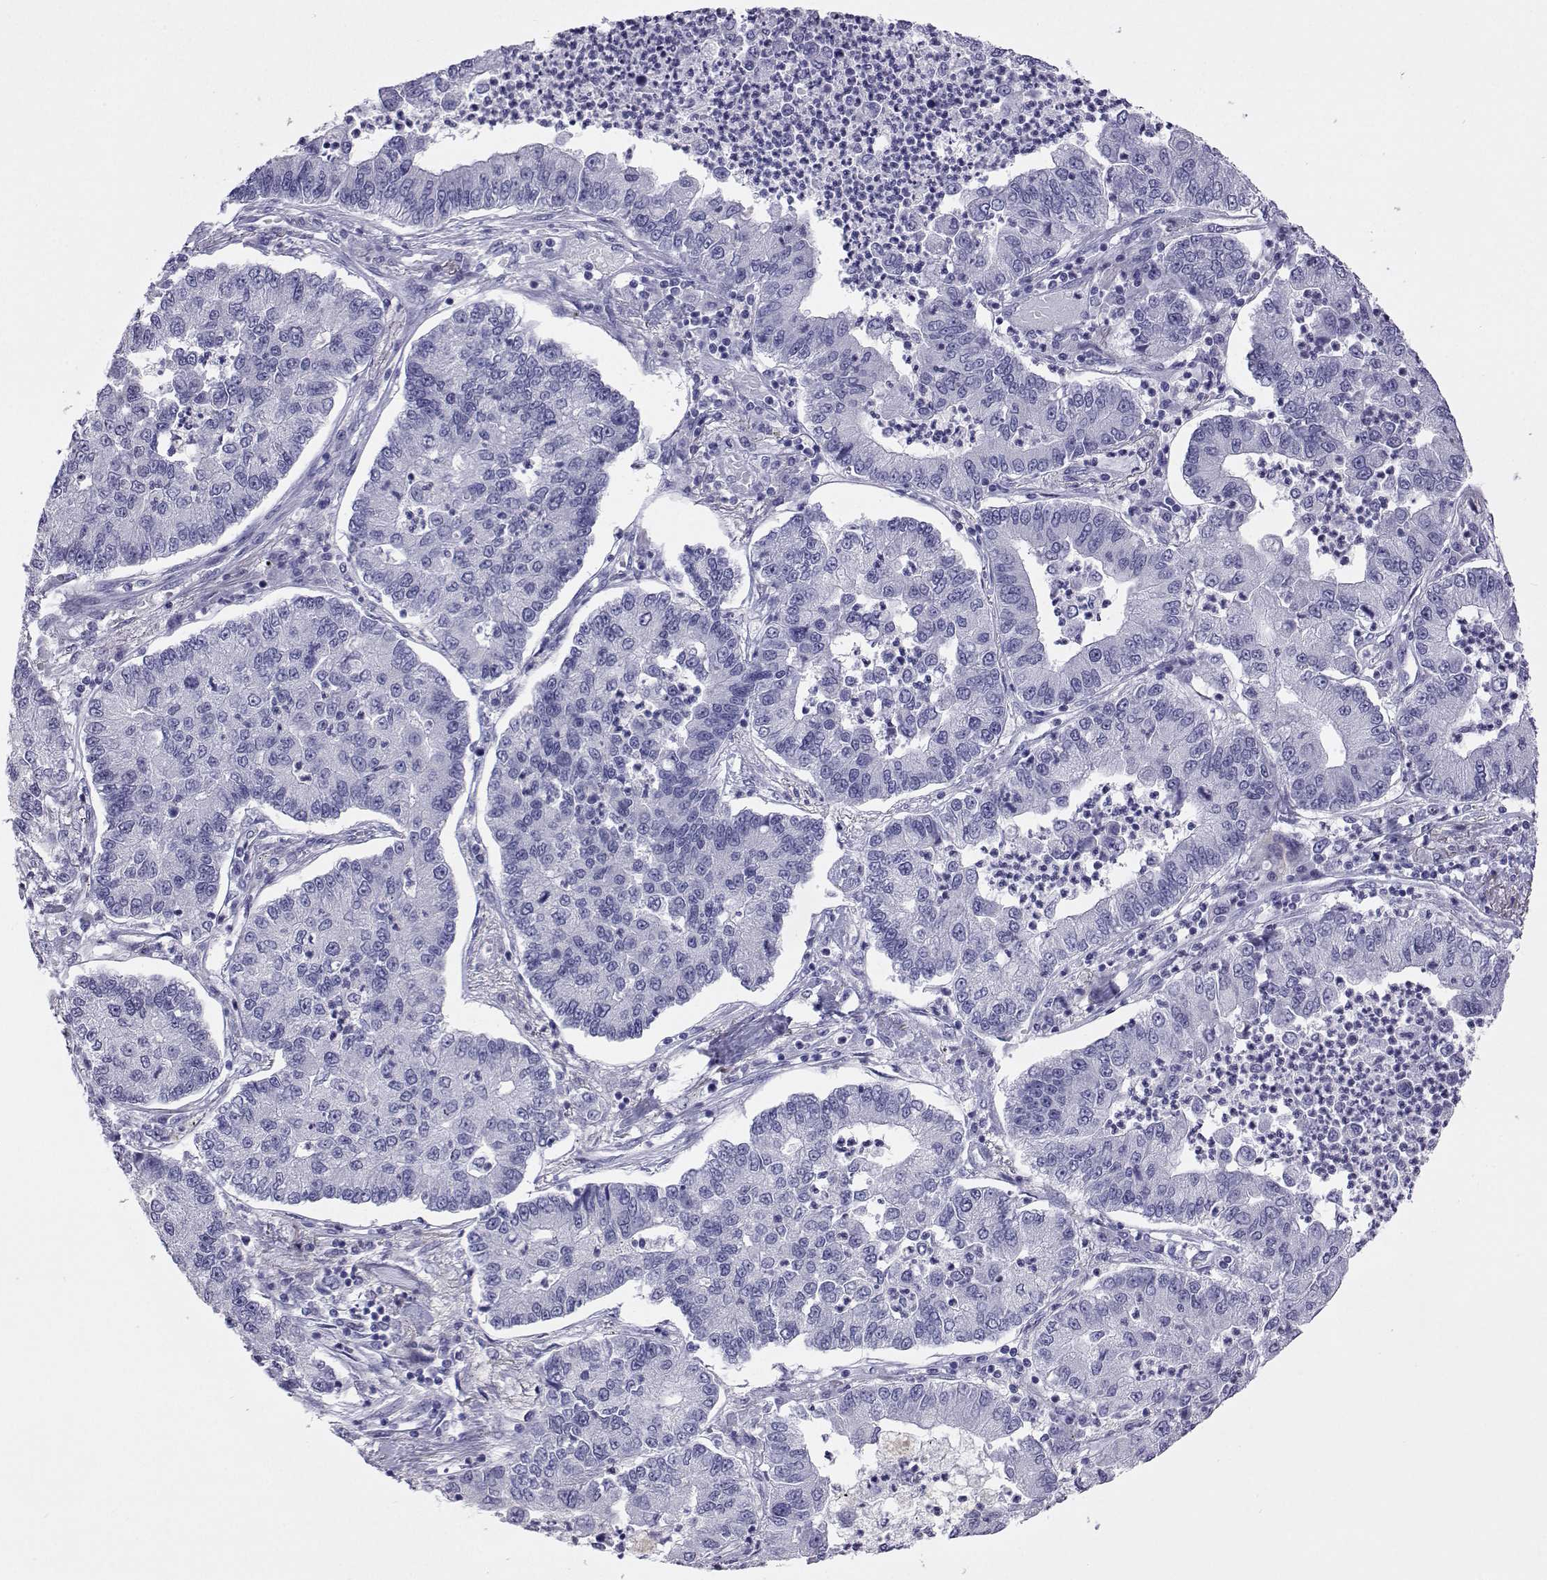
{"staining": {"intensity": "negative", "quantity": "none", "location": "none"}, "tissue": "lung cancer", "cell_type": "Tumor cells", "image_type": "cancer", "snomed": [{"axis": "morphology", "description": "Adenocarcinoma, NOS"}, {"axis": "topography", "description": "Lung"}], "caption": "Tumor cells are negative for brown protein staining in lung cancer.", "gene": "PLIN4", "patient": {"sex": "female", "age": 57}}